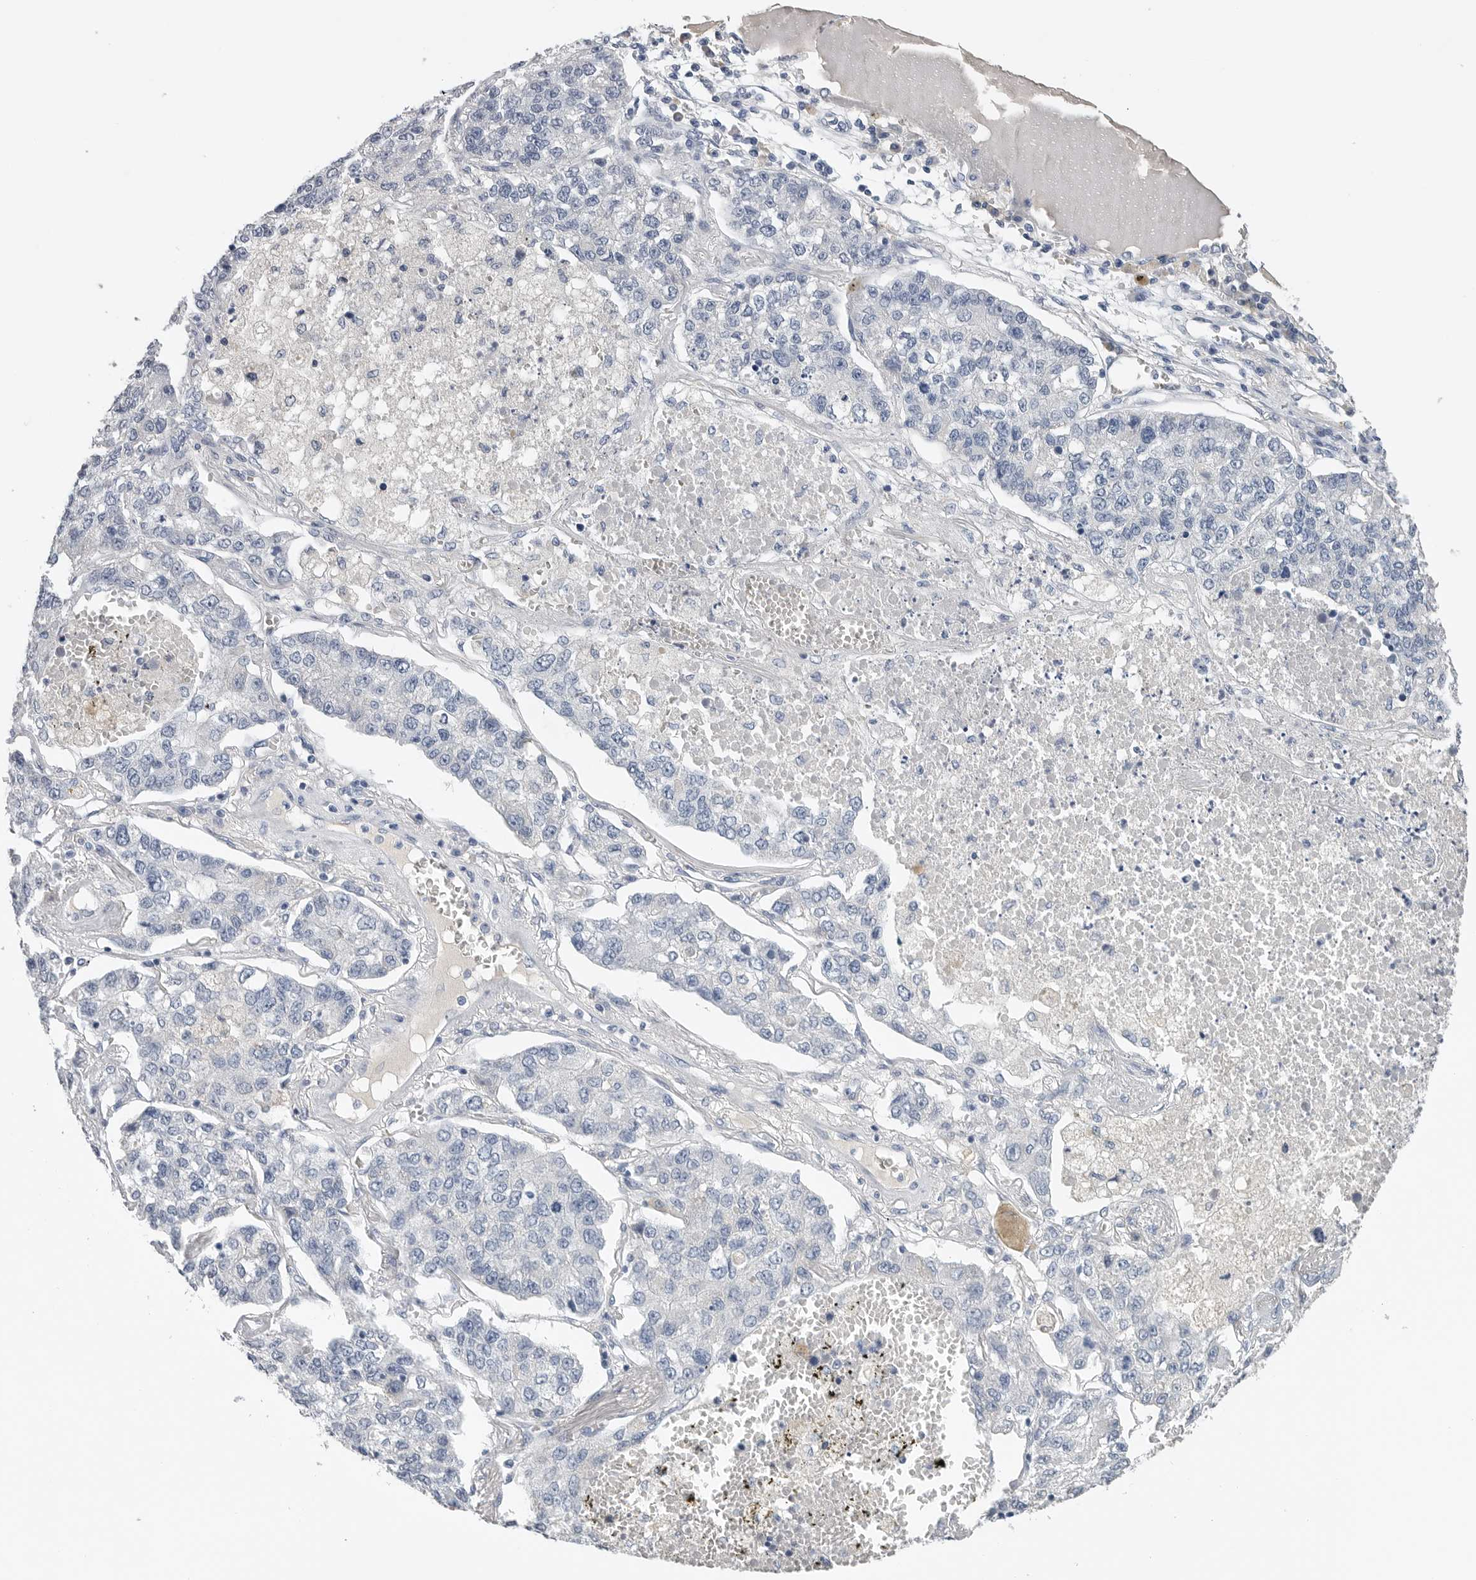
{"staining": {"intensity": "negative", "quantity": "none", "location": "none"}, "tissue": "lung cancer", "cell_type": "Tumor cells", "image_type": "cancer", "snomed": [{"axis": "morphology", "description": "Adenocarcinoma, NOS"}, {"axis": "topography", "description": "Lung"}], "caption": "A high-resolution image shows immunohistochemistry (IHC) staining of lung adenocarcinoma, which exhibits no significant positivity in tumor cells.", "gene": "FABP6", "patient": {"sex": "male", "age": 49}}